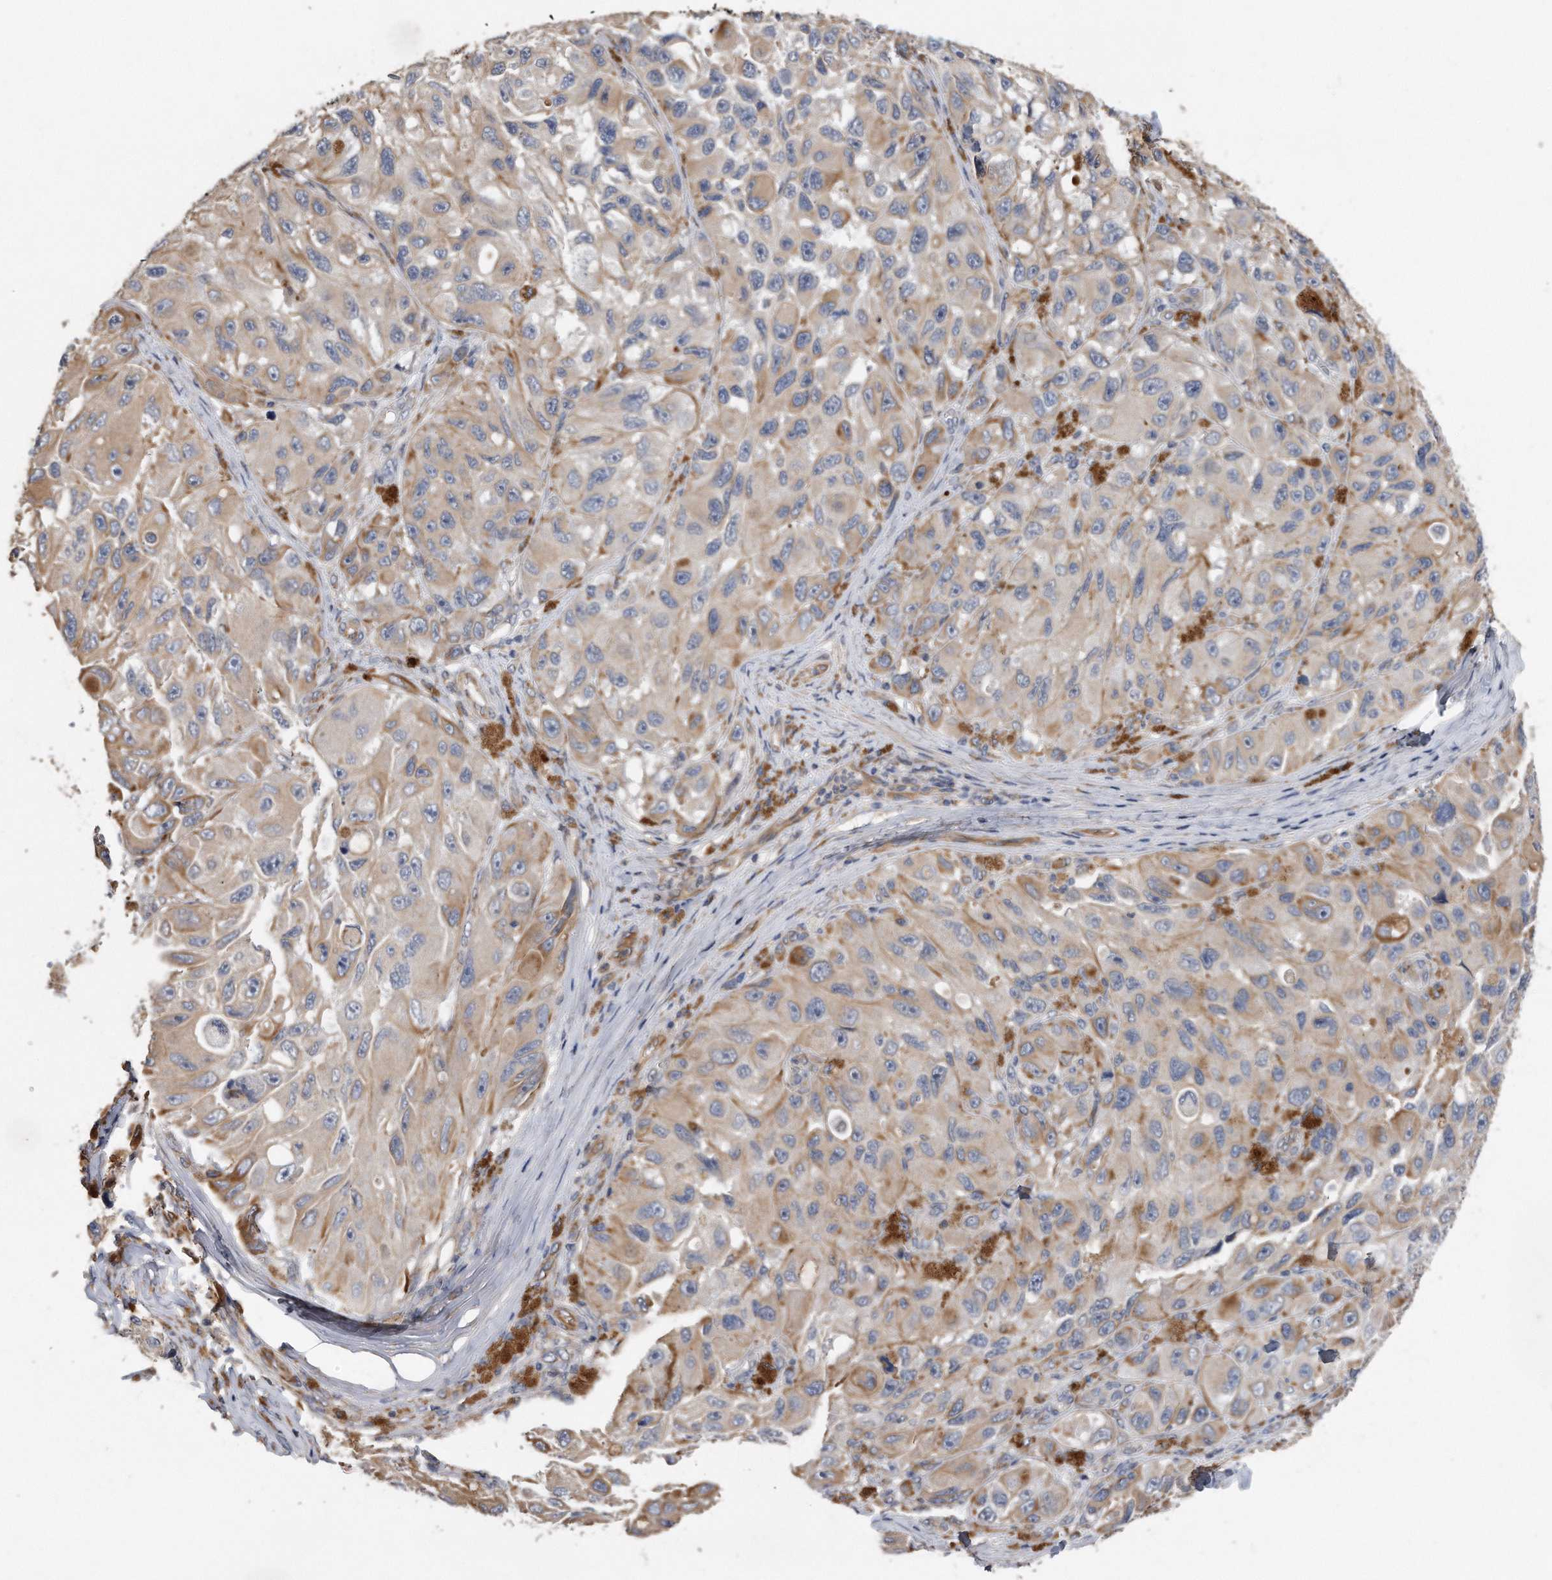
{"staining": {"intensity": "moderate", "quantity": "<25%", "location": "cytoplasmic/membranous"}, "tissue": "melanoma", "cell_type": "Tumor cells", "image_type": "cancer", "snomed": [{"axis": "morphology", "description": "Malignant melanoma, NOS"}, {"axis": "topography", "description": "Skin"}], "caption": "Malignant melanoma stained with a protein marker reveals moderate staining in tumor cells.", "gene": "GPC1", "patient": {"sex": "female", "age": 73}}